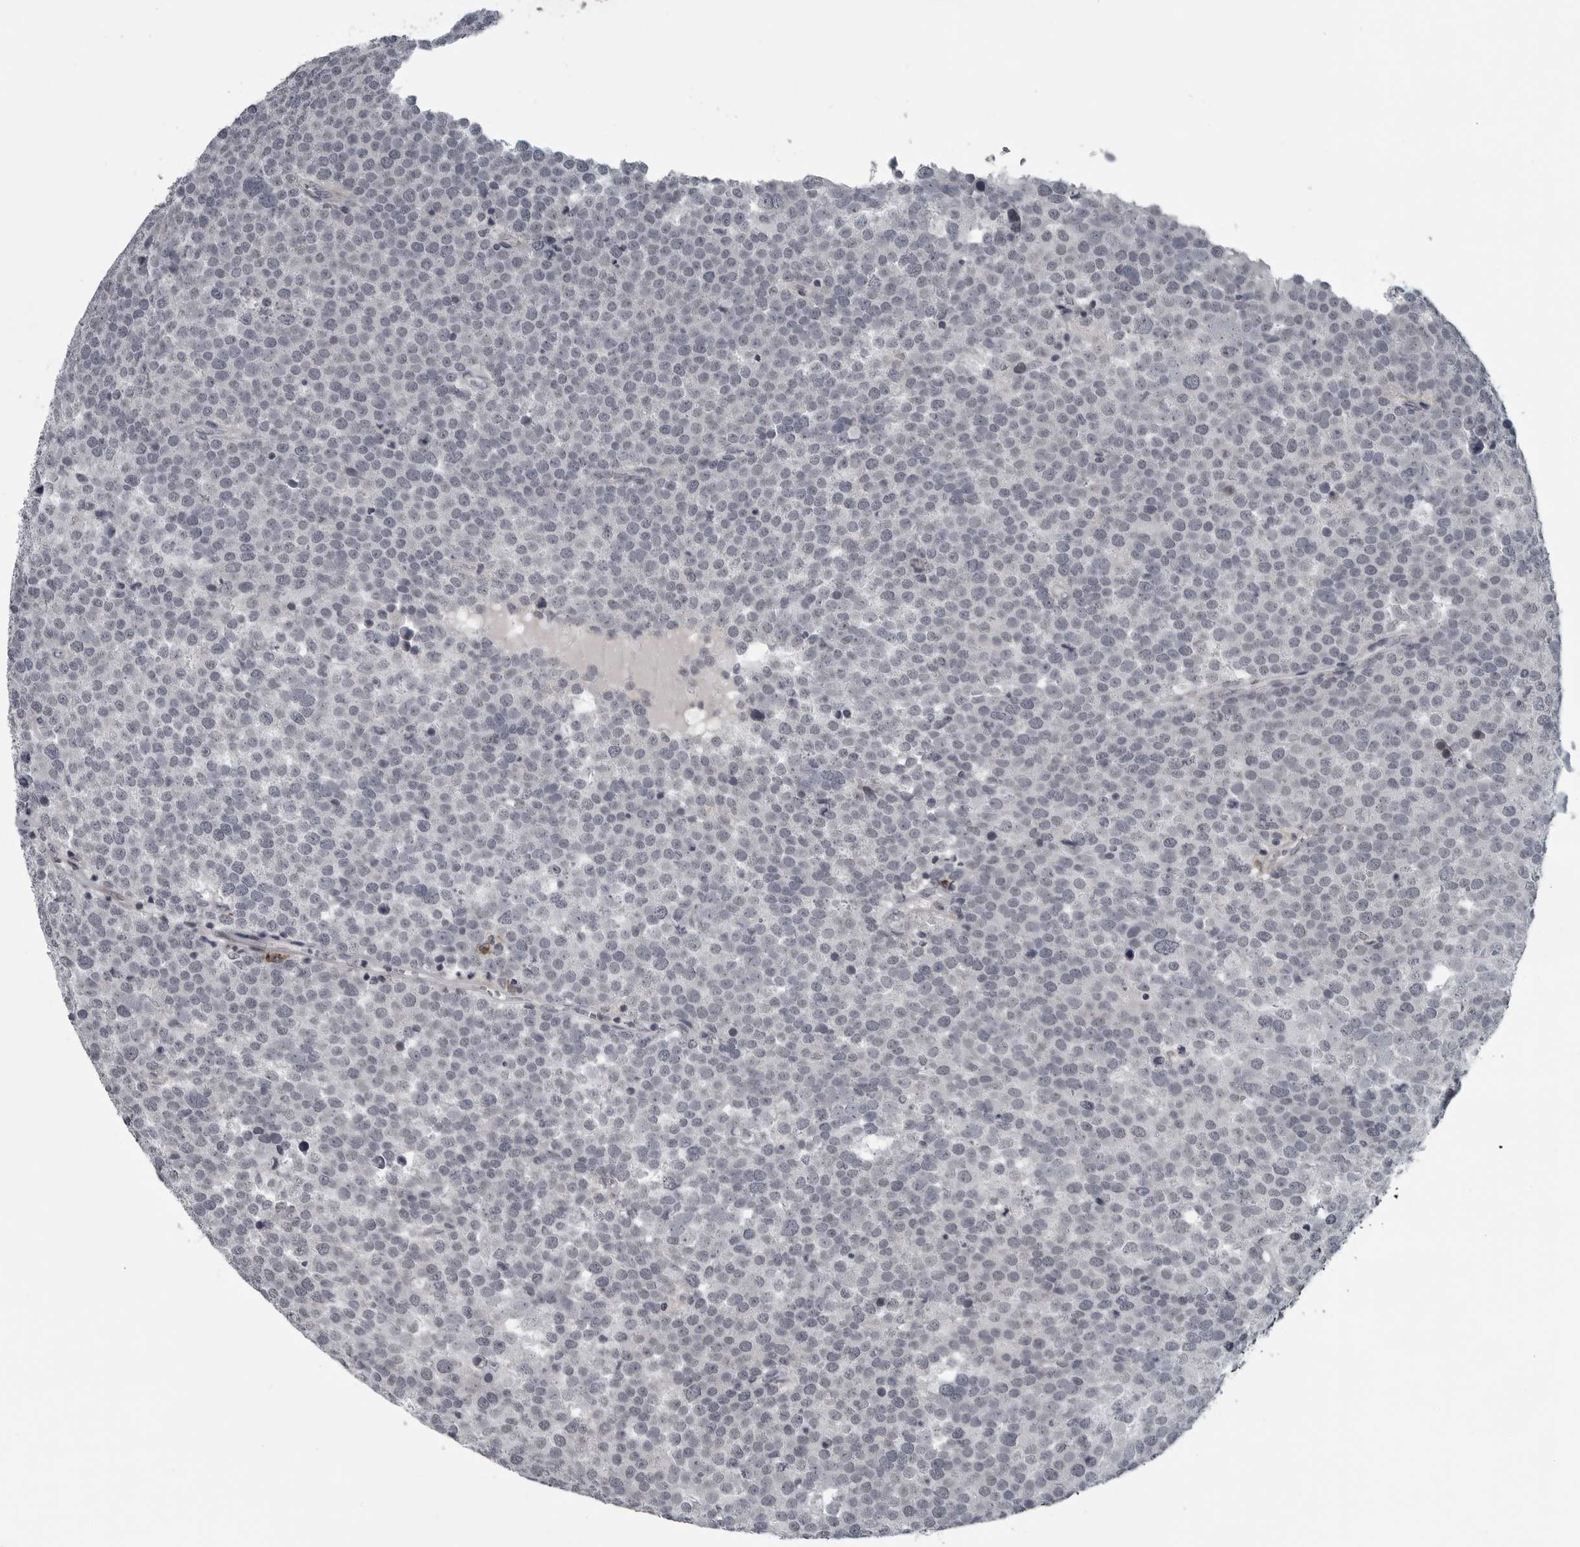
{"staining": {"intensity": "negative", "quantity": "none", "location": "none"}, "tissue": "testis cancer", "cell_type": "Tumor cells", "image_type": "cancer", "snomed": [{"axis": "morphology", "description": "Seminoma, NOS"}, {"axis": "topography", "description": "Testis"}], "caption": "Photomicrograph shows no significant protein expression in tumor cells of testis seminoma.", "gene": "LYSMD1", "patient": {"sex": "male", "age": 71}}